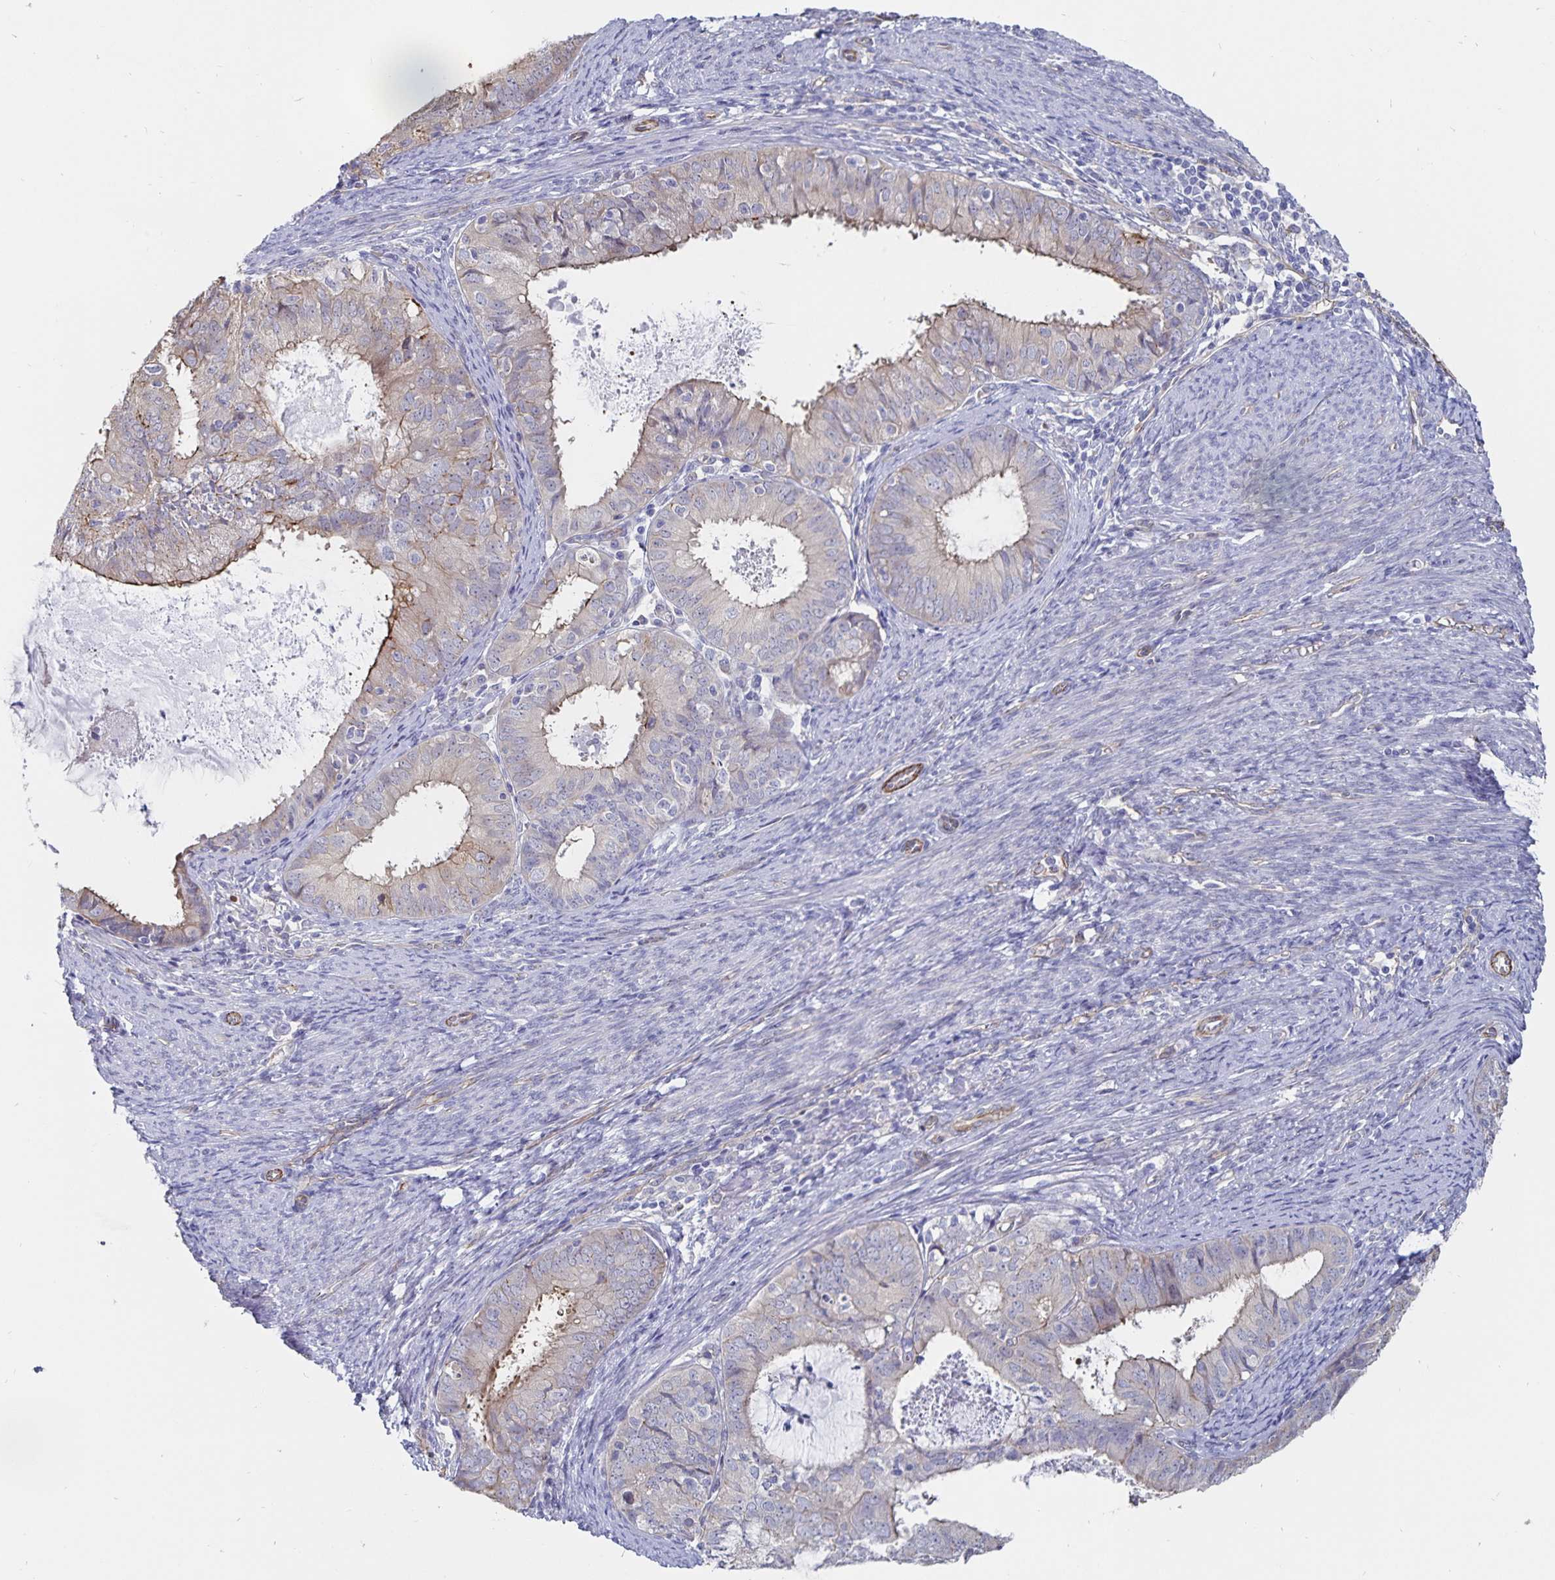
{"staining": {"intensity": "moderate", "quantity": "<25%", "location": "cytoplasmic/membranous"}, "tissue": "endometrial cancer", "cell_type": "Tumor cells", "image_type": "cancer", "snomed": [{"axis": "morphology", "description": "Adenocarcinoma, NOS"}, {"axis": "topography", "description": "Endometrium"}], "caption": "Protein staining of endometrial cancer (adenocarcinoma) tissue shows moderate cytoplasmic/membranous expression in about <25% of tumor cells.", "gene": "SSTR1", "patient": {"sex": "female", "age": 57}}